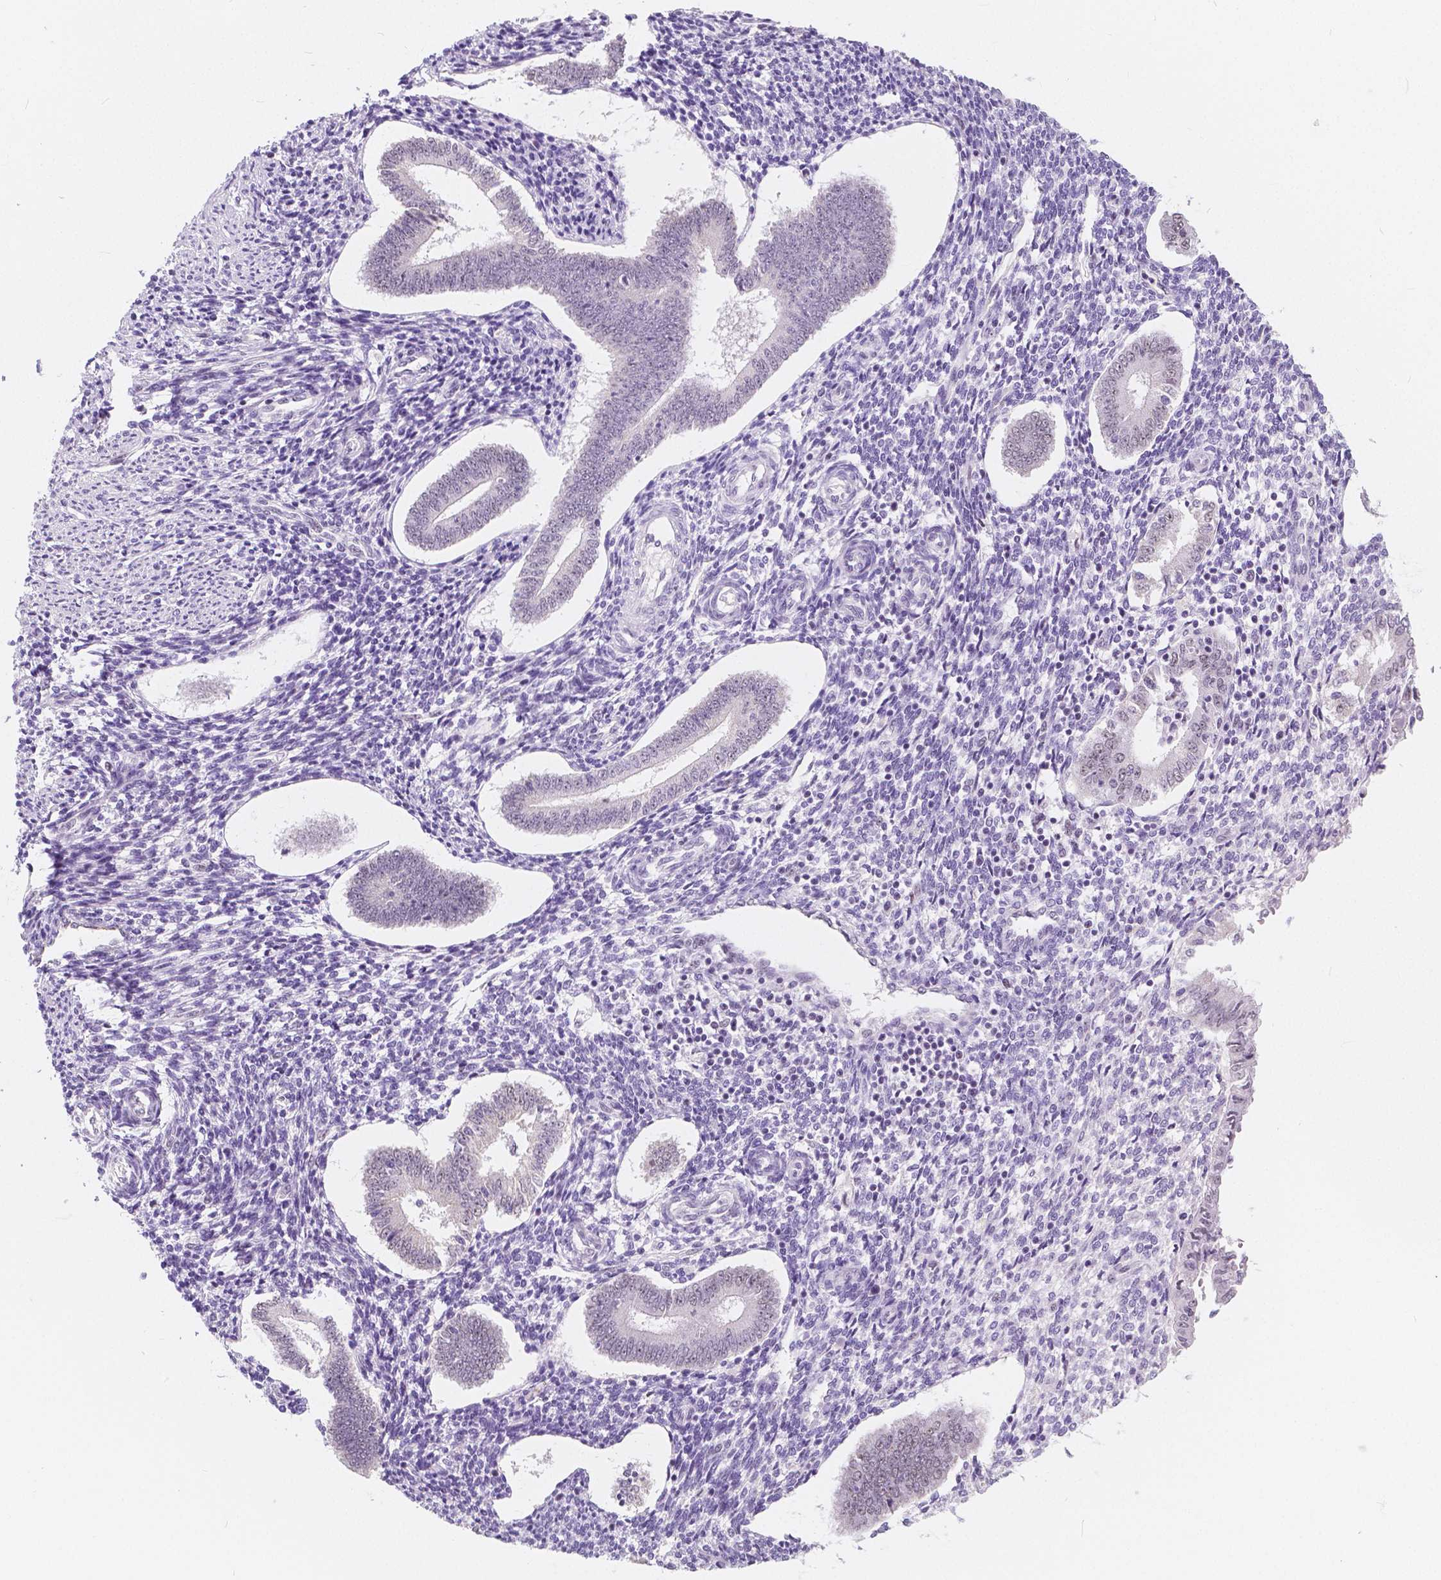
{"staining": {"intensity": "negative", "quantity": "none", "location": "none"}, "tissue": "endometrium", "cell_type": "Cells in endometrial stroma", "image_type": "normal", "snomed": [{"axis": "morphology", "description": "Normal tissue, NOS"}, {"axis": "topography", "description": "Endometrium"}], "caption": "High power microscopy image of an immunohistochemistry image of benign endometrium, revealing no significant expression in cells in endometrial stroma. The staining was performed using DAB to visualize the protein expression in brown, while the nuclei were stained in blue with hematoxylin (Magnification: 20x).", "gene": "NOLC1", "patient": {"sex": "female", "age": 40}}